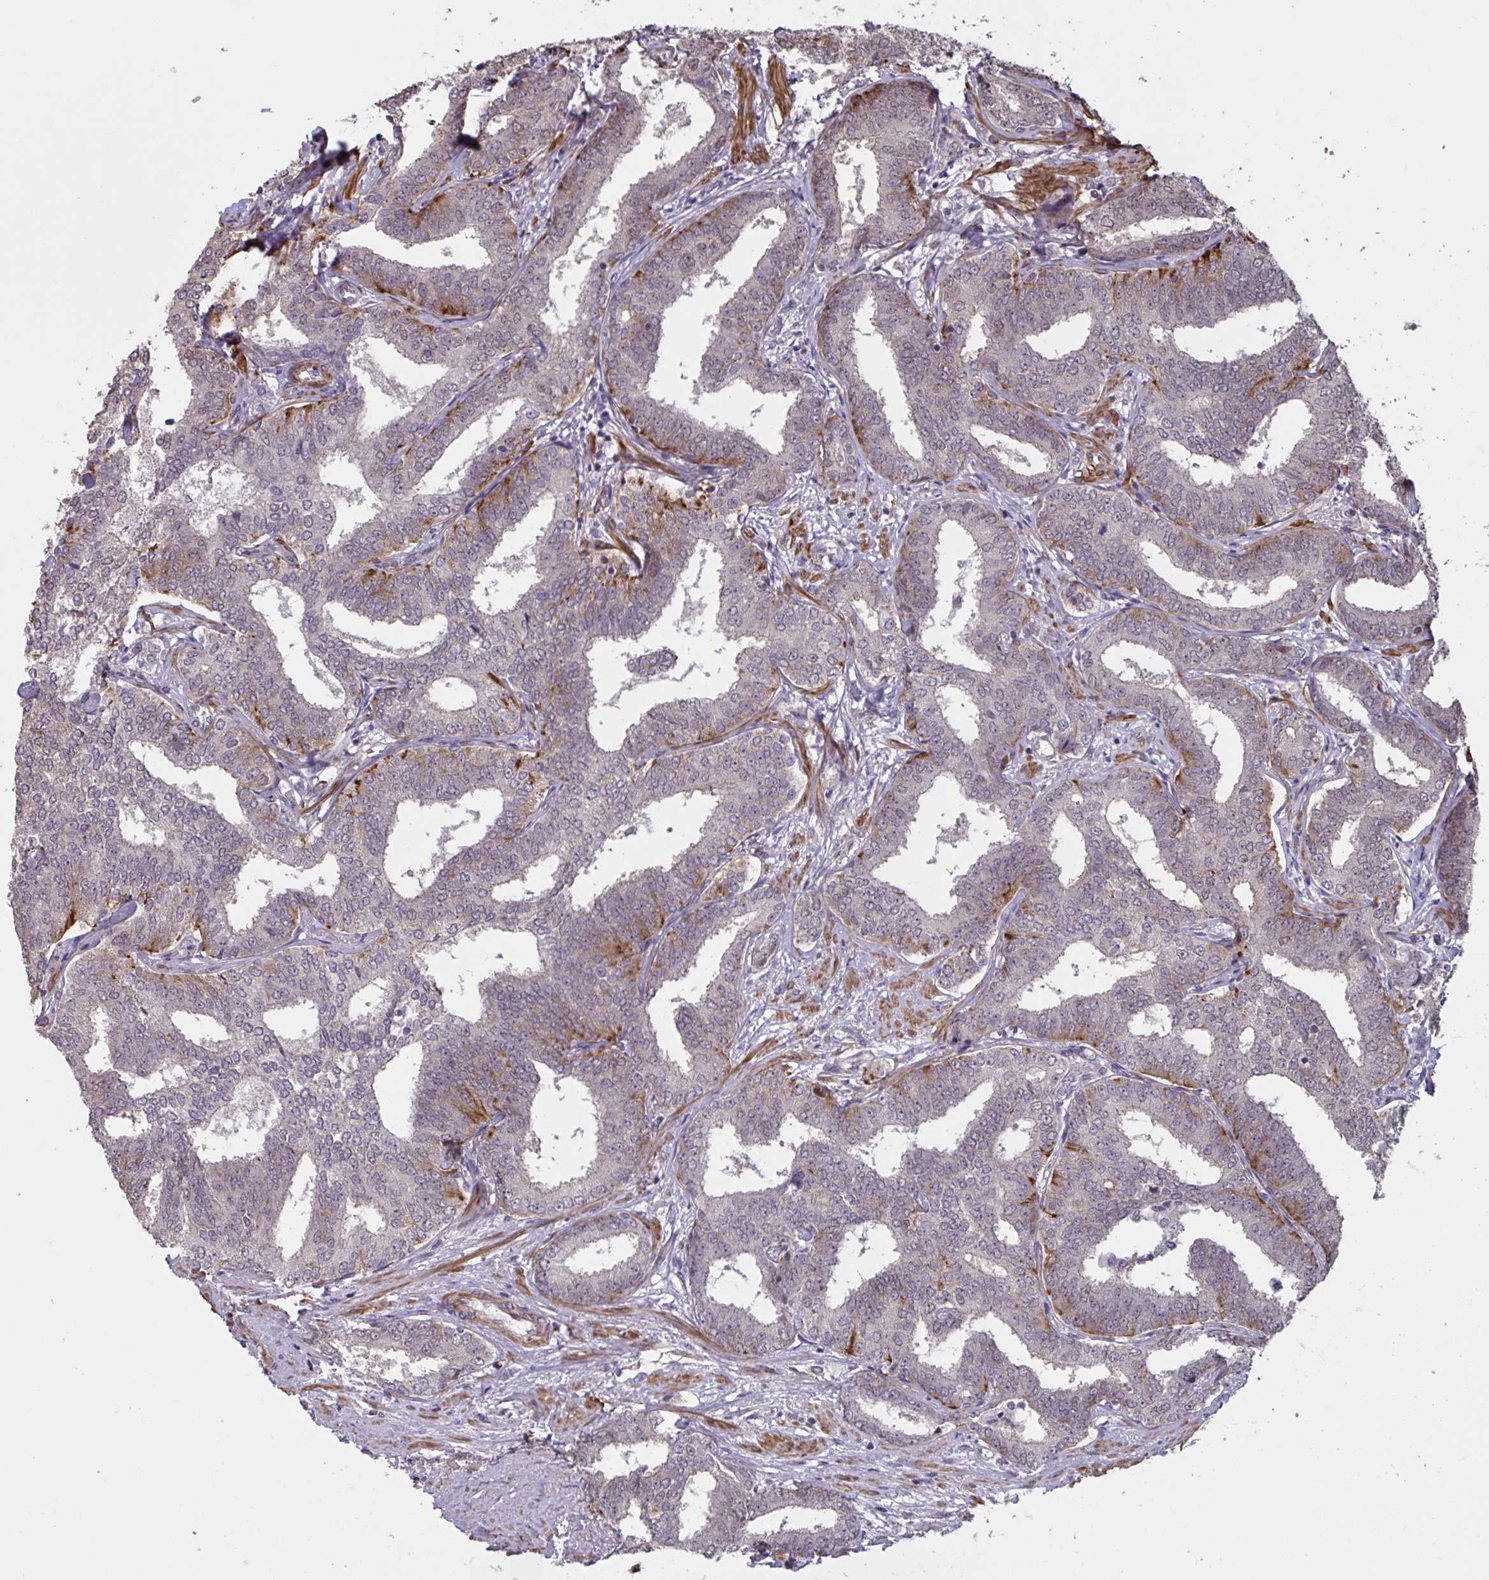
{"staining": {"intensity": "negative", "quantity": "none", "location": "none"}, "tissue": "prostate cancer", "cell_type": "Tumor cells", "image_type": "cancer", "snomed": [{"axis": "morphology", "description": "Adenocarcinoma, High grade"}, {"axis": "topography", "description": "Prostate"}], "caption": "The histopathology image exhibits no significant staining in tumor cells of prostate cancer (adenocarcinoma (high-grade)). (Brightfield microscopy of DAB (3,3'-diaminobenzidine) immunohistochemistry (IHC) at high magnification).", "gene": "IPO5", "patient": {"sex": "male", "age": 72}}